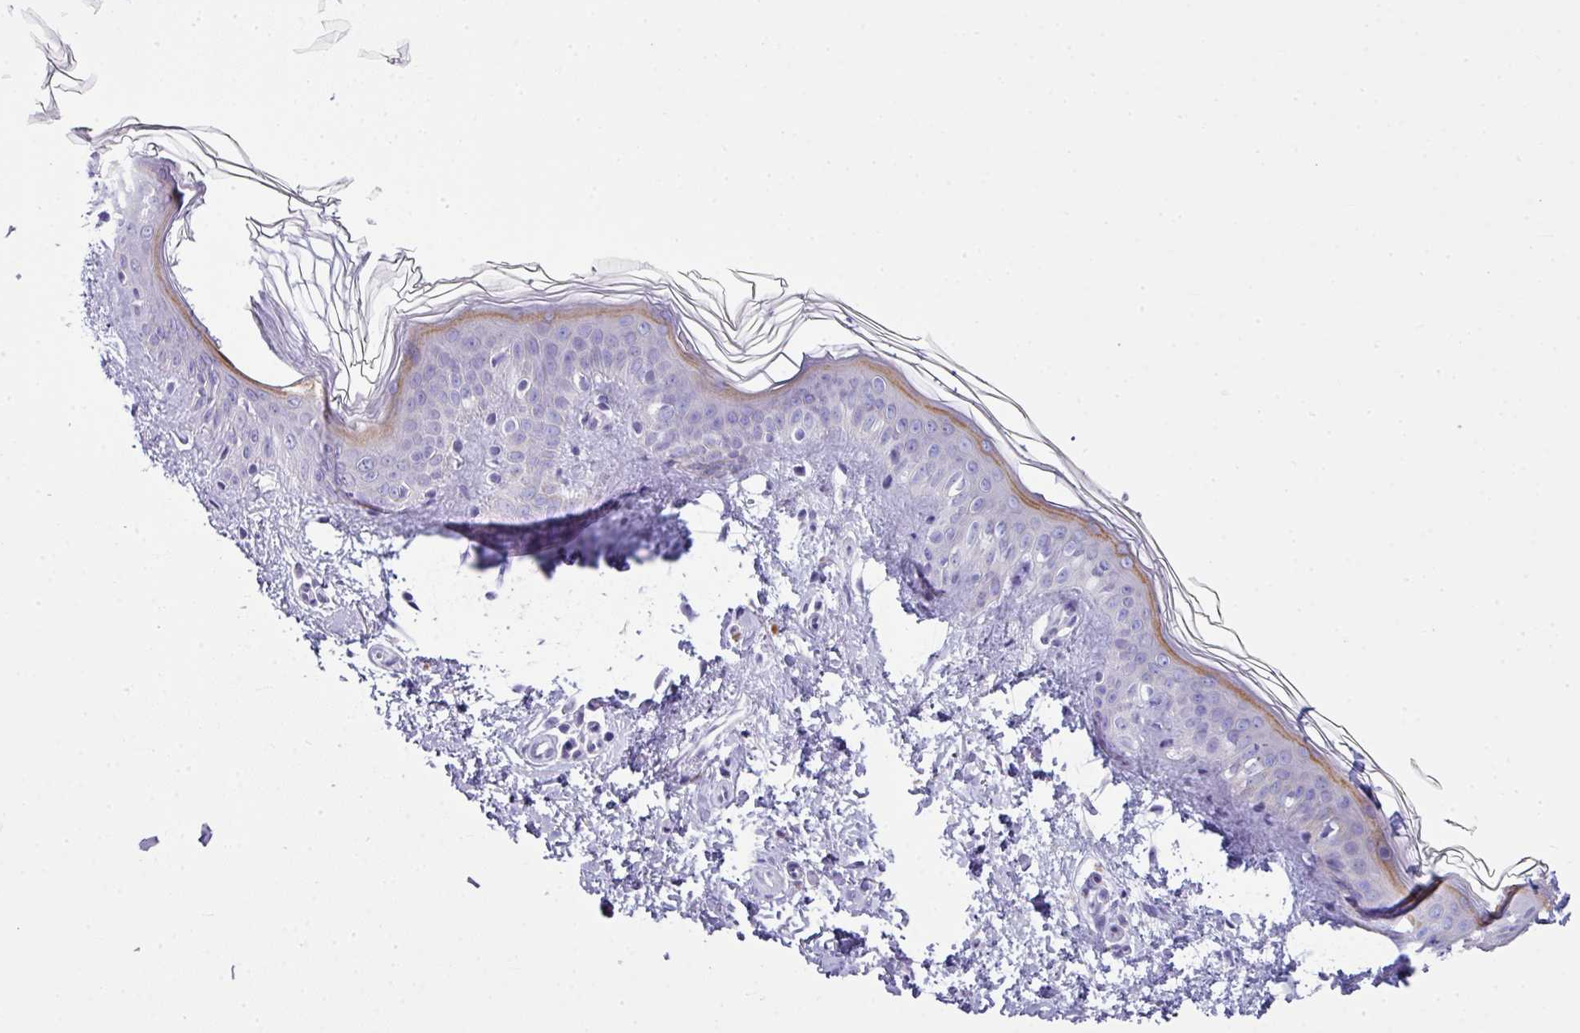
{"staining": {"intensity": "negative", "quantity": "none", "location": "none"}, "tissue": "skin", "cell_type": "Fibroblasts", "image_type": "normal", "snomed": [{"axis": "morphology", "description": "Normal tissue, NOS"}, {"axis": "topography", "description": "Skin"}], "caption": "The immunohistochemistry photomicrograph has no significant expression in fibroblasts of skin.", "gene": "ABCC5", "patient": {"sex": "female", "age": 41}}